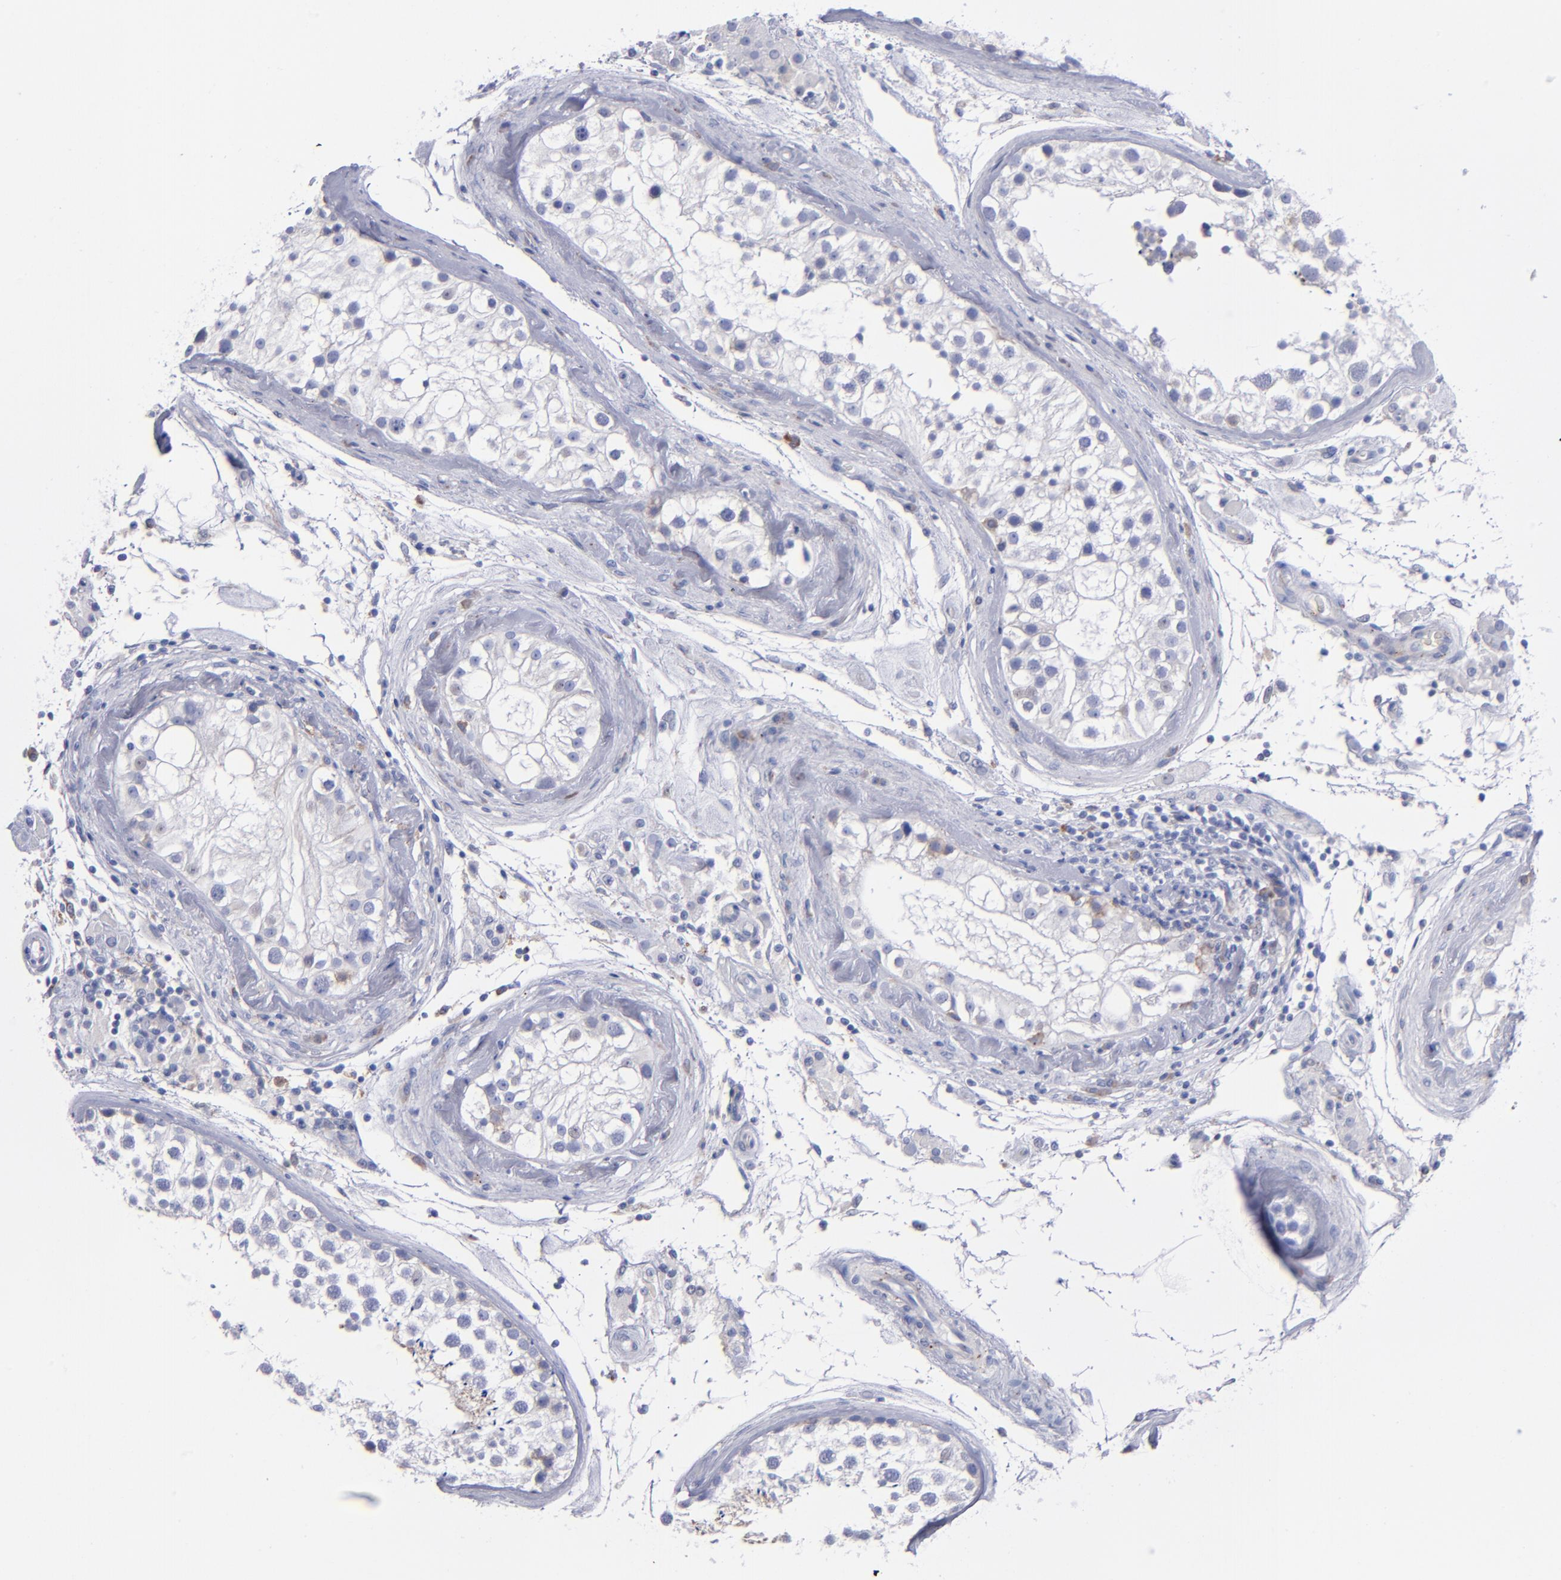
{"staining": {"intensity": "weak", "quantity": "<25%", "location": "cytoplasmic/membranous"}, "tissue": "testis", "cell_type": "Cells in seminiferous ducts", "image_type": "normal", "snomed": [{"axis": "morphology", "description": "Normal tissue, NOS"}, {"axis": "topography", "description": "Testis"}], "caption": "Normal testis was stained to show a protein in brown. There is no significant positivity in cells in seminiferous ducts.", "gene": "MFGE8", "patient": {"sex": "male", "age": 46}}